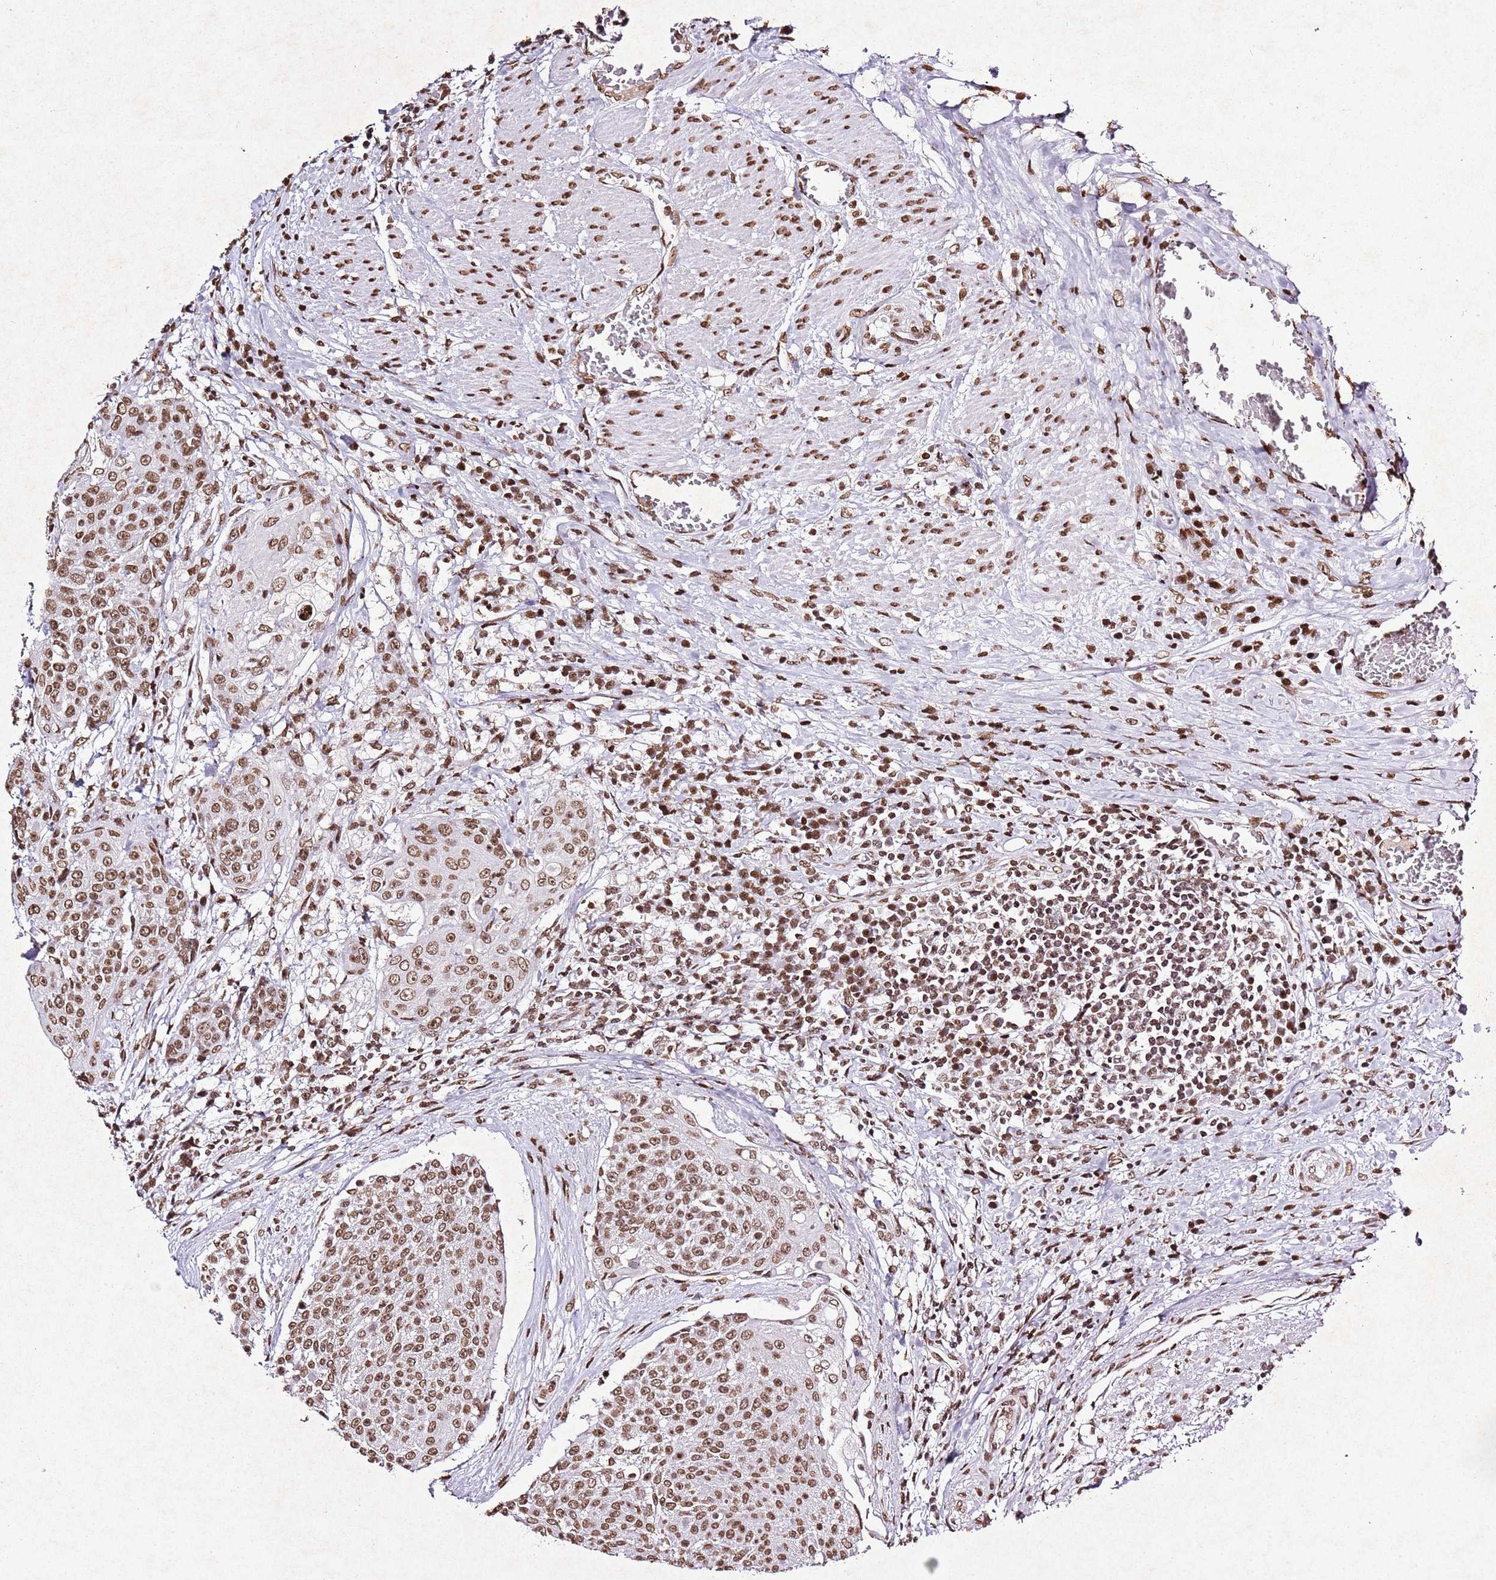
{"staining": {"intensity": "moderate", "quantity": ">75%", "location": "nuclear"}, "tissue": "urothelial cancer", "cell_type": "Tumor cells", "image_type": "cancer", "snomed": [{"axis": "morphology", "description": "Urothelial carcinoma, High grade"}, {"axis": "topography", "description": "Urinary bladder"}], "caption": "This is an image of immunohistochemistry (IHC) staining of urothelial carcinoma (high-grade), which shows moderate expression in the nuclear of tumor cells.", "gene": "BMAL1", "patient": {"sex": "female", "age": 63}}